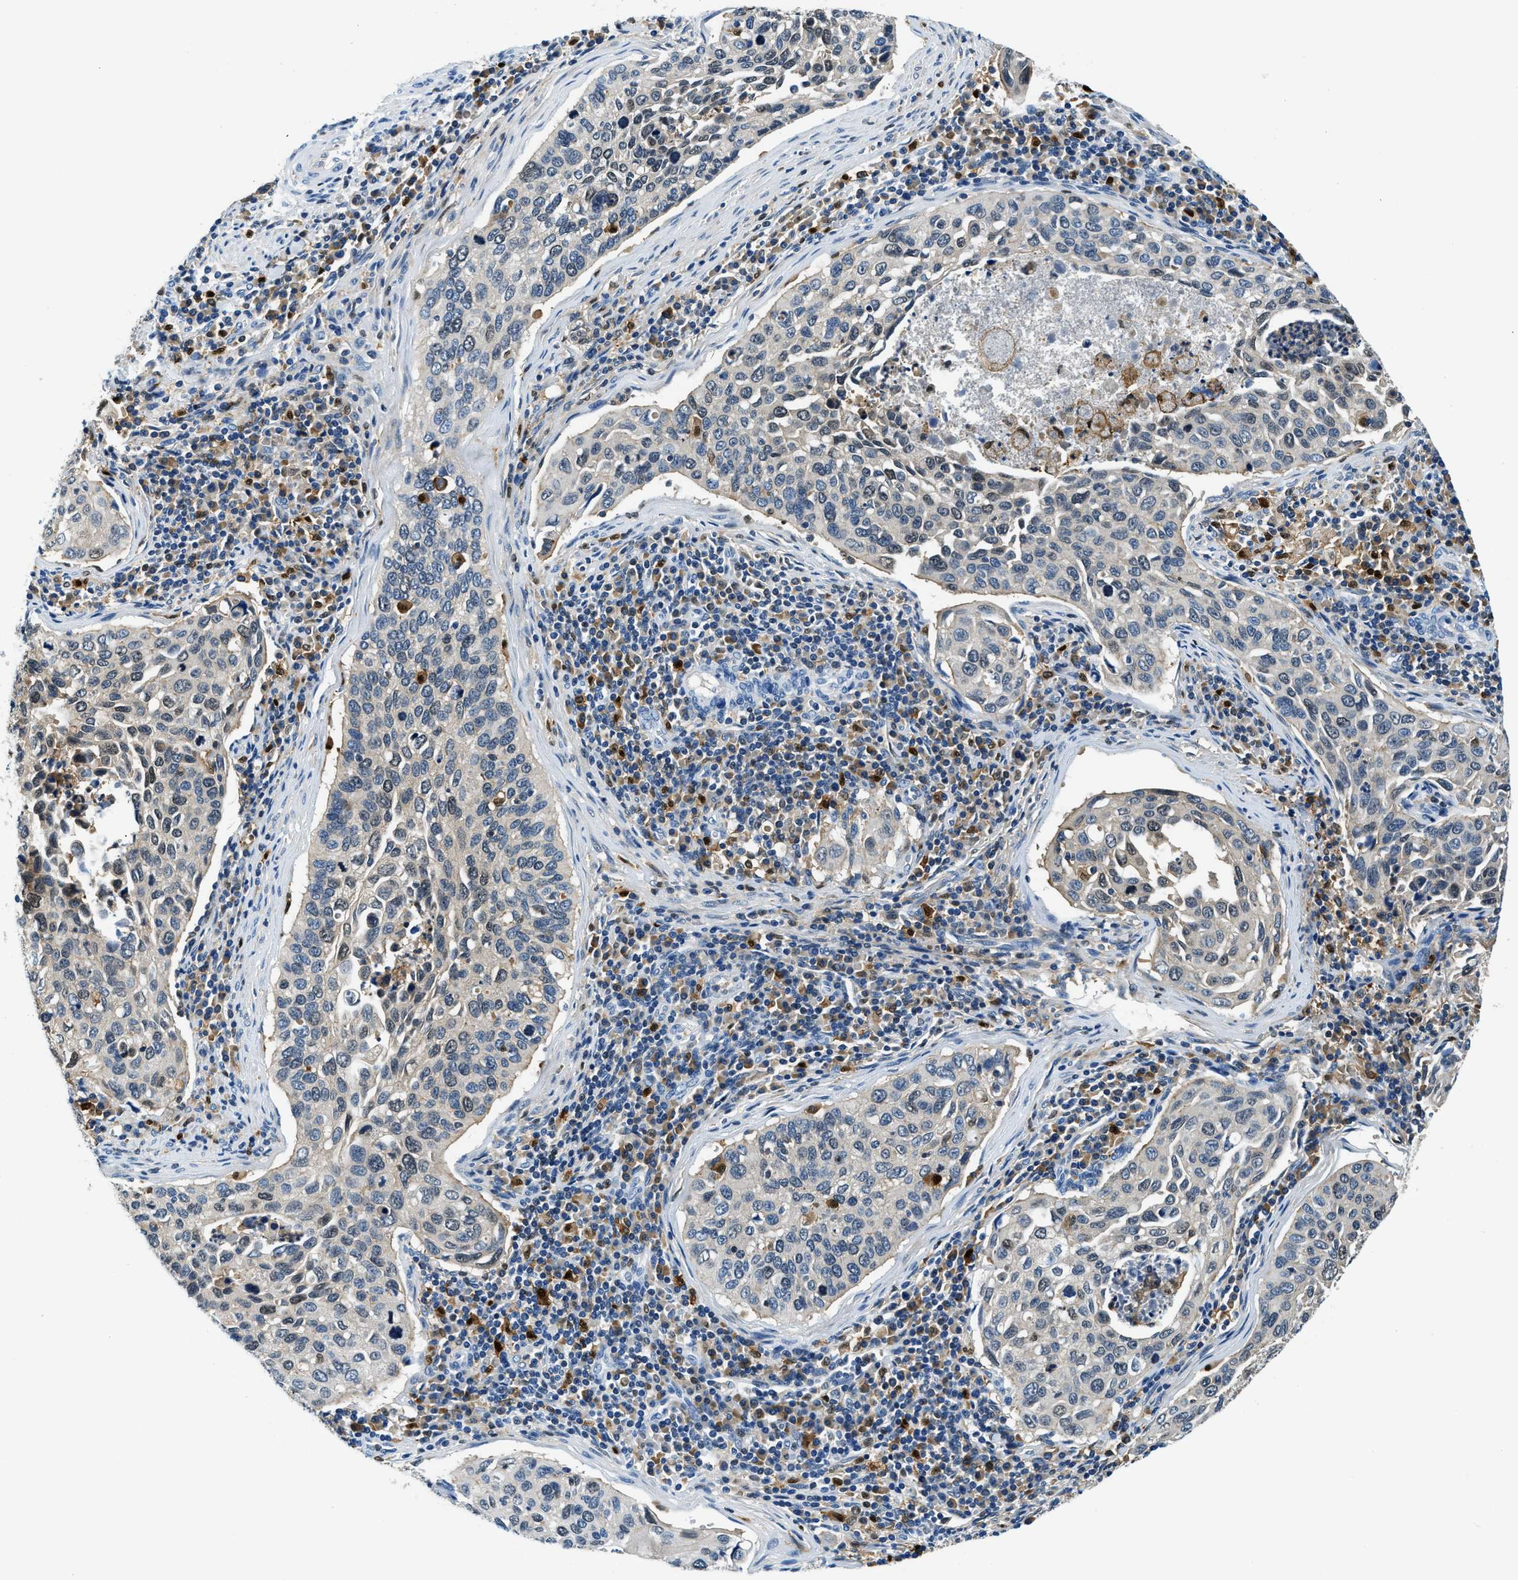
{"staining": {"intensity": "negative", "quantity": "none", "location": "none"}, "tissue": "cervical cancer", "cell_type": "Tumor cells", "image_type": "cancer", "snomed": [{"axis": "morphology", "description": "Squamous cell carcinoma, NOS"}, {"axis": "topography", "description": "Cervix"}], "caption": "Tumor cells show no significant protein staining in cervical cancer (squamous cell carcinoma).", "gene": "CAPG", "patient": {"sex": "female", "age": 53}}